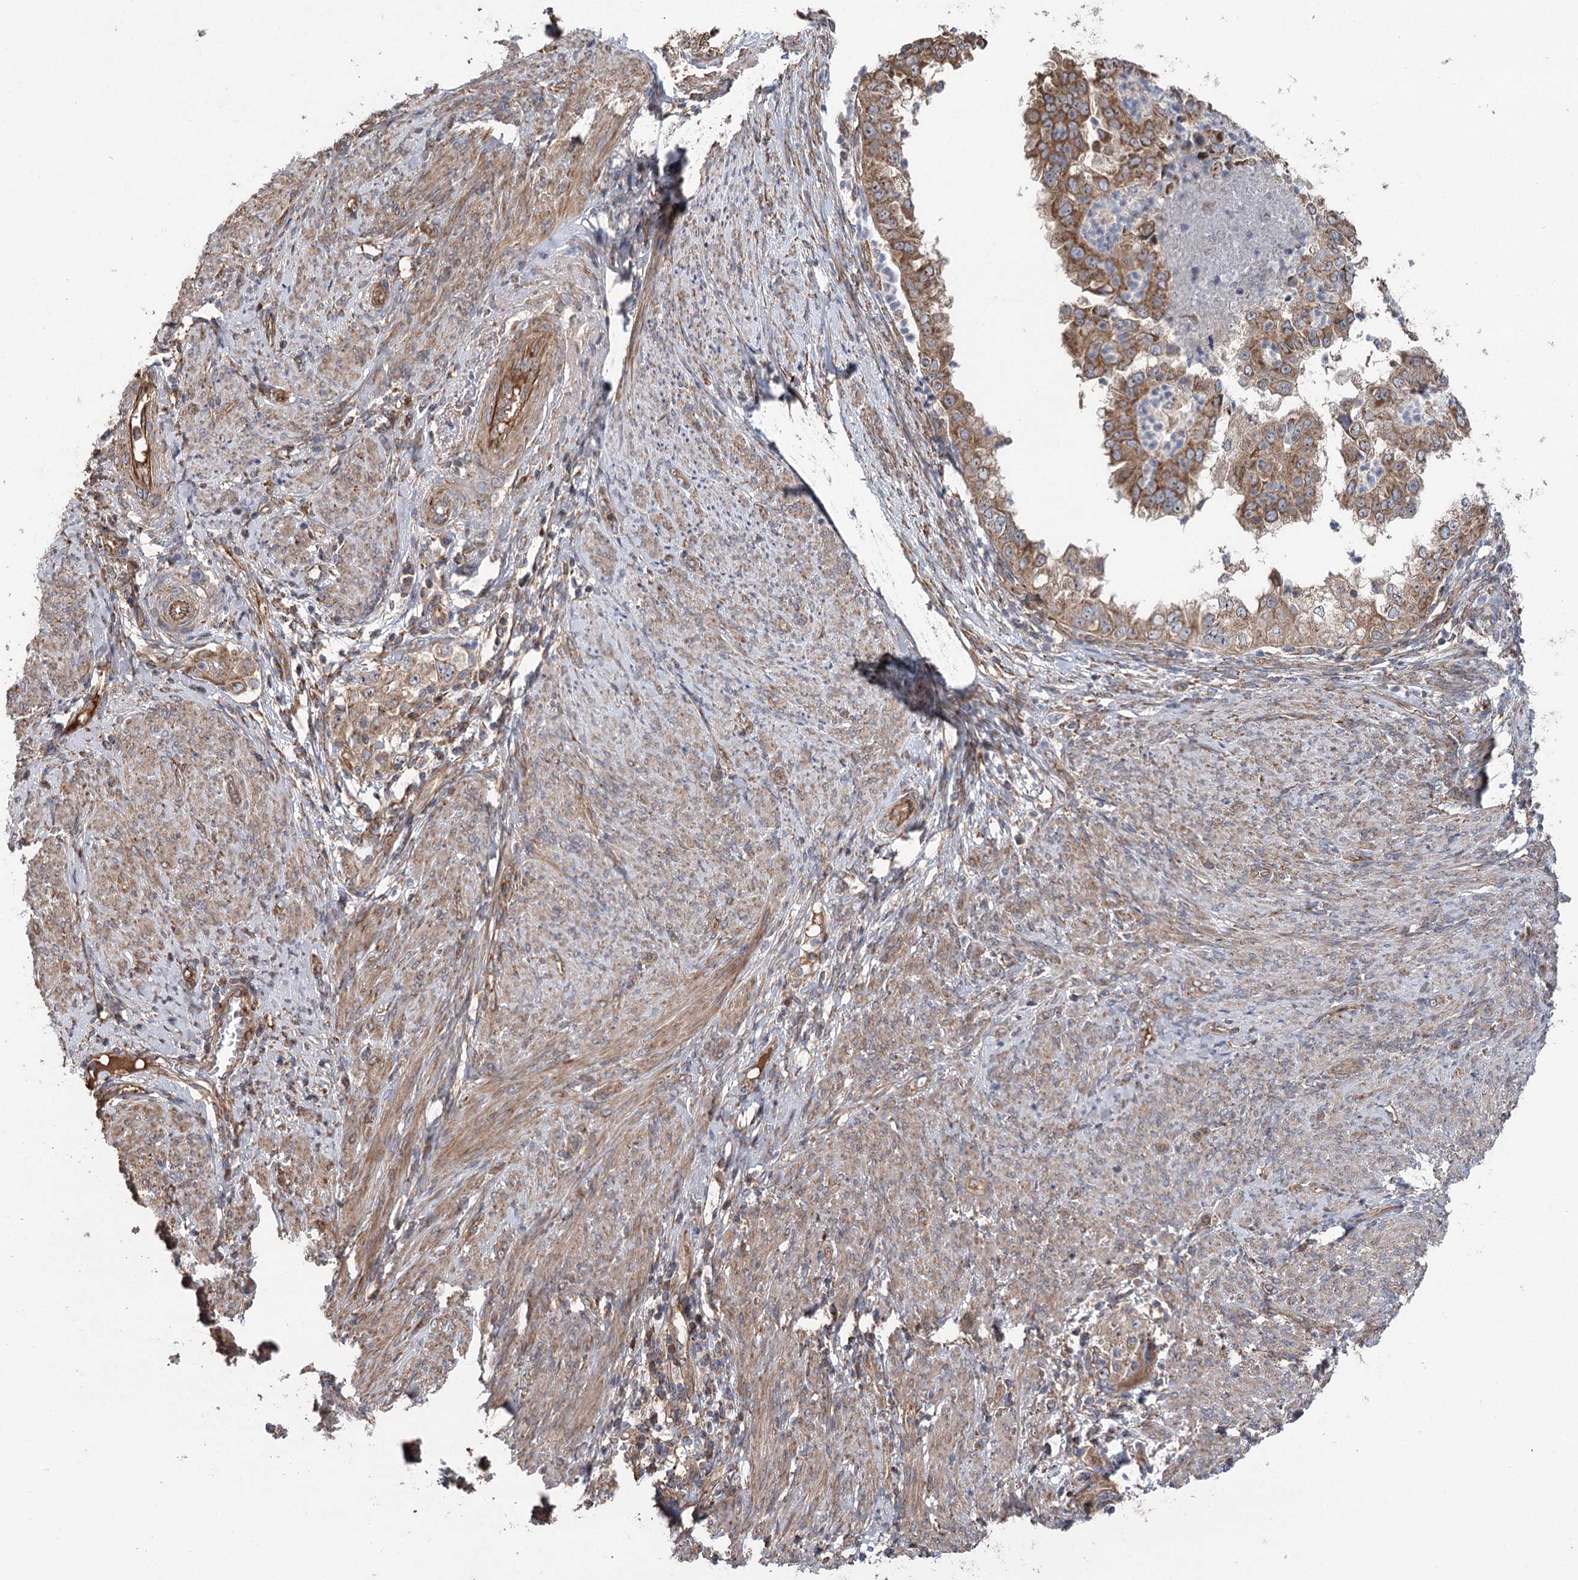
{"staining": {"intensity": "moderate", "quantity": ">75%", "location": "cytoplasmic/membranous"}, "tissue": "endometrial cancer", "cell_type": "Tumor cells", "image_type": "cancer", "snomed": [{"axis": "morphology", "description": "Adenocarcinoma, NOS"}, {"axis": "topography", "description": "Endometrium"}], "caption": "Protein expression analysis of human endometrial adenocarcinoma reveals moderate cytoplasmic/membranous staining in approximately >75% of tumor cells.", "gene": "RWDD4", "patient": {"sex": "female", "age": 85}}